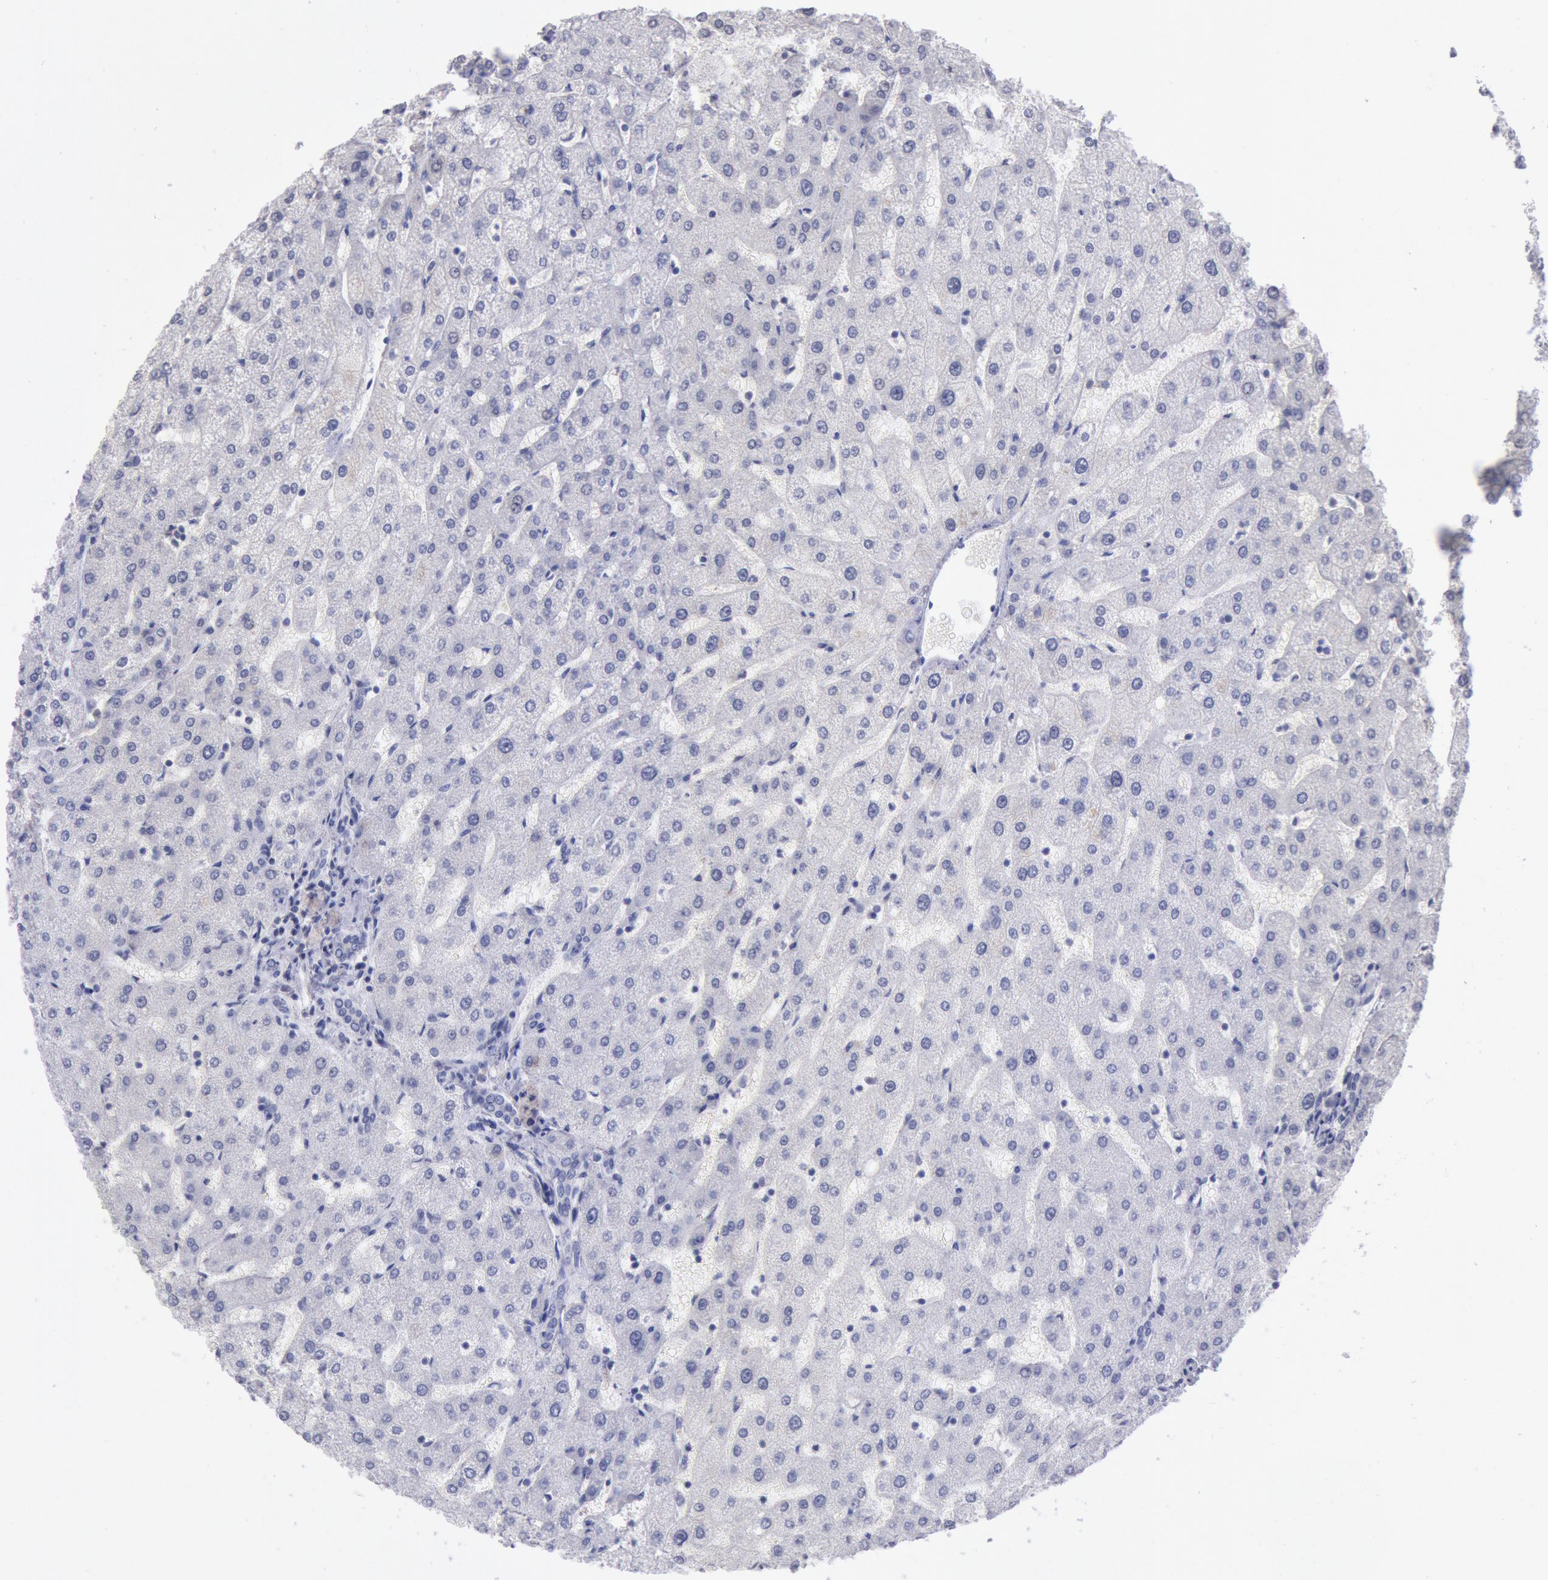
{"staining": {"intensity": "negative", "quantity": "none", "location": "none"}, "tissue": "liver", "cell_type": "Cholangiocytes", "image_type": "normal", "snomed": [{"axis": "morphology", "description": "Normal tissue, NOS"}, {"axis": "topography", "description": "Liver"}], "caption": "Cholangiocytes show no significant expression in unremarkable liver.", "gene": "MYH6", "patient": {"sex": "male", "age": 67}}